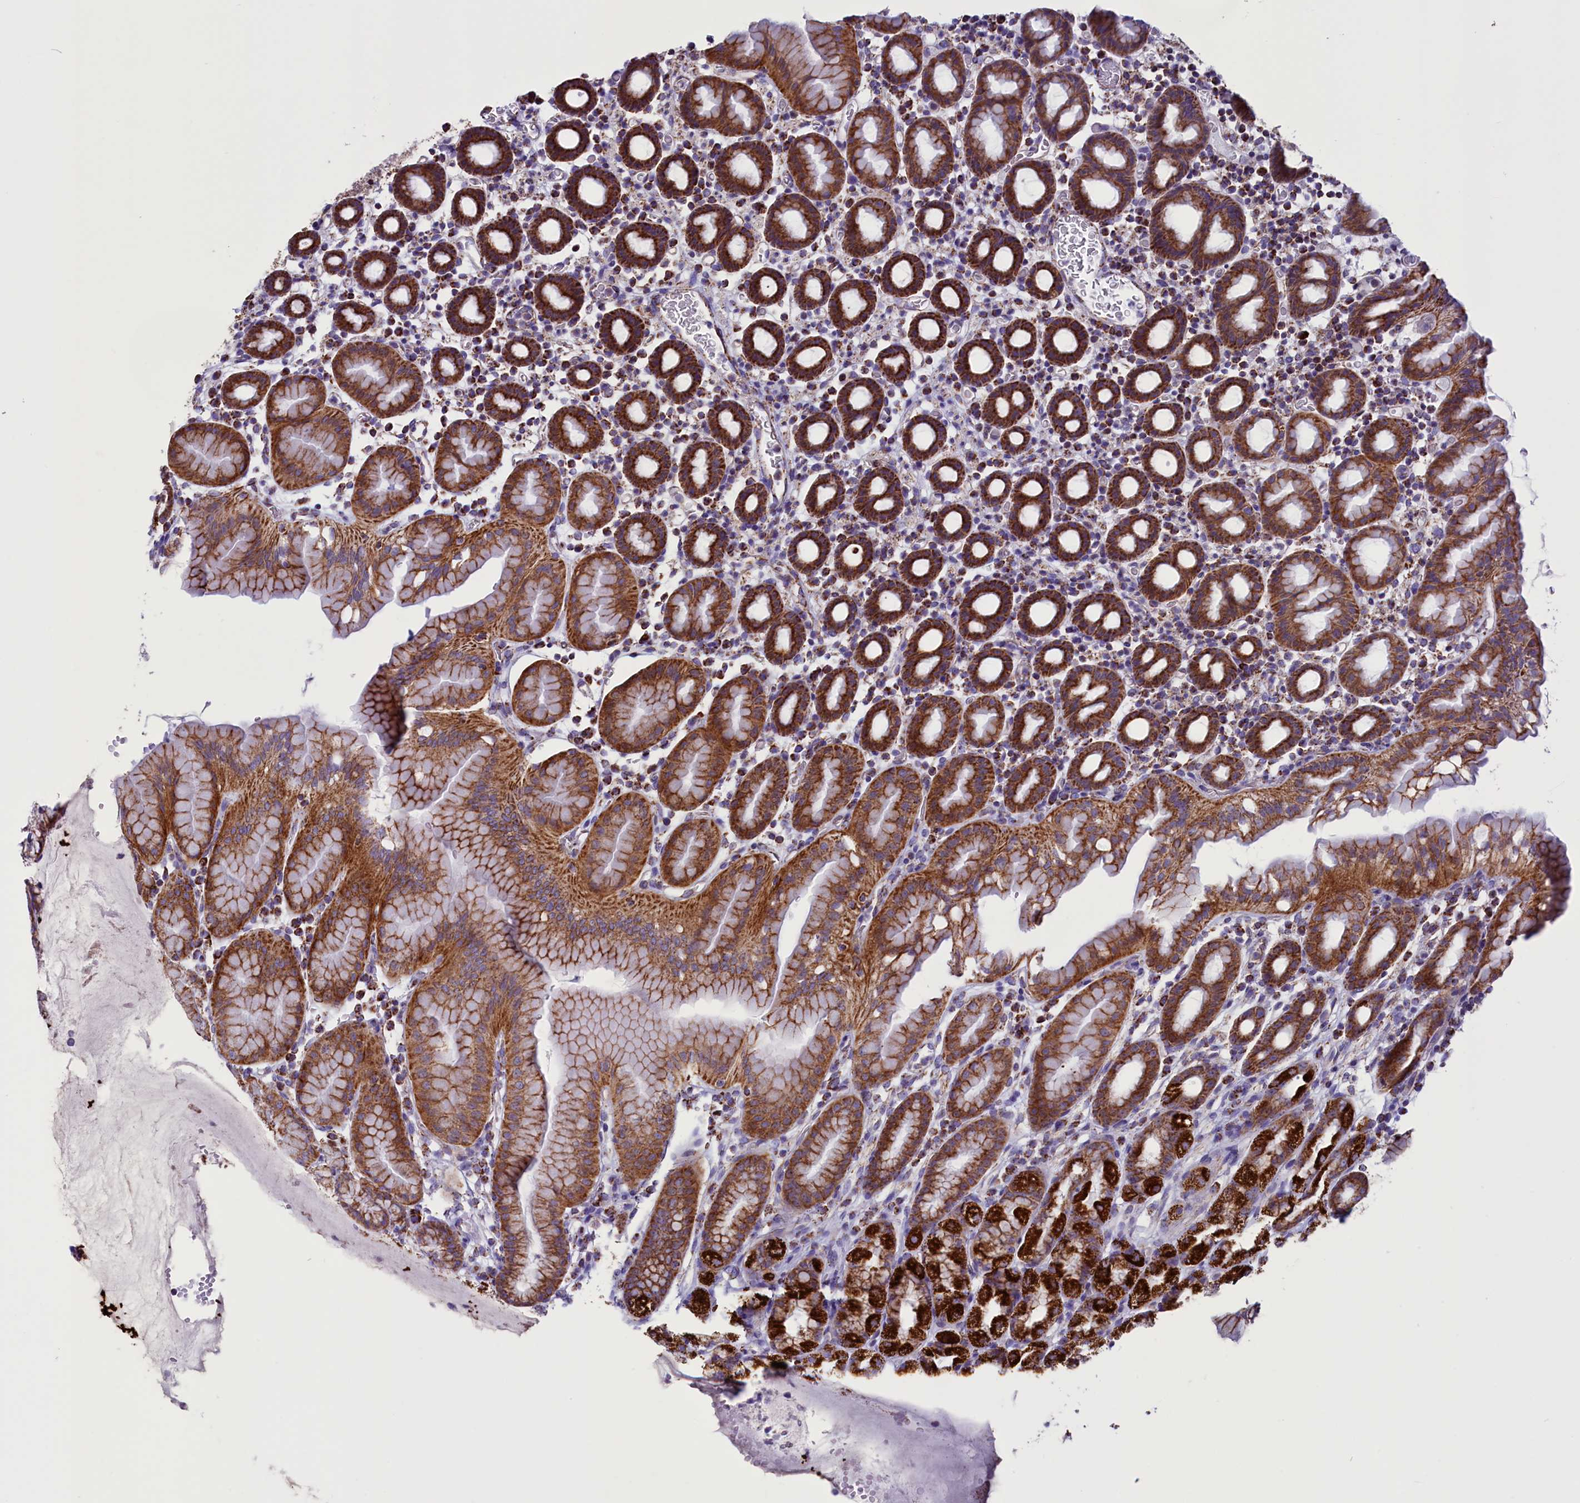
{"staining": {"intensity": "strong", "quantity": ">75%", "location": "cytoplasmic/membranous"}, "tissue": "stomach", "cell_type": "Glandular cells", "image_type": "normal", "snomed": [{"axis": "morphology", "description": "Normal tissue, NOS"}, {"axis": "topography", "description": "Stomach, upper"}], "caption": "IHC histopathology image of benign human stomach stained for a protein (brown), which displays high levels of strong cytoplasmic/membranous staining in about >75% of glandular cells.", "gene": "ICA1L", "patient": {"sex": "male", "age": 47}}